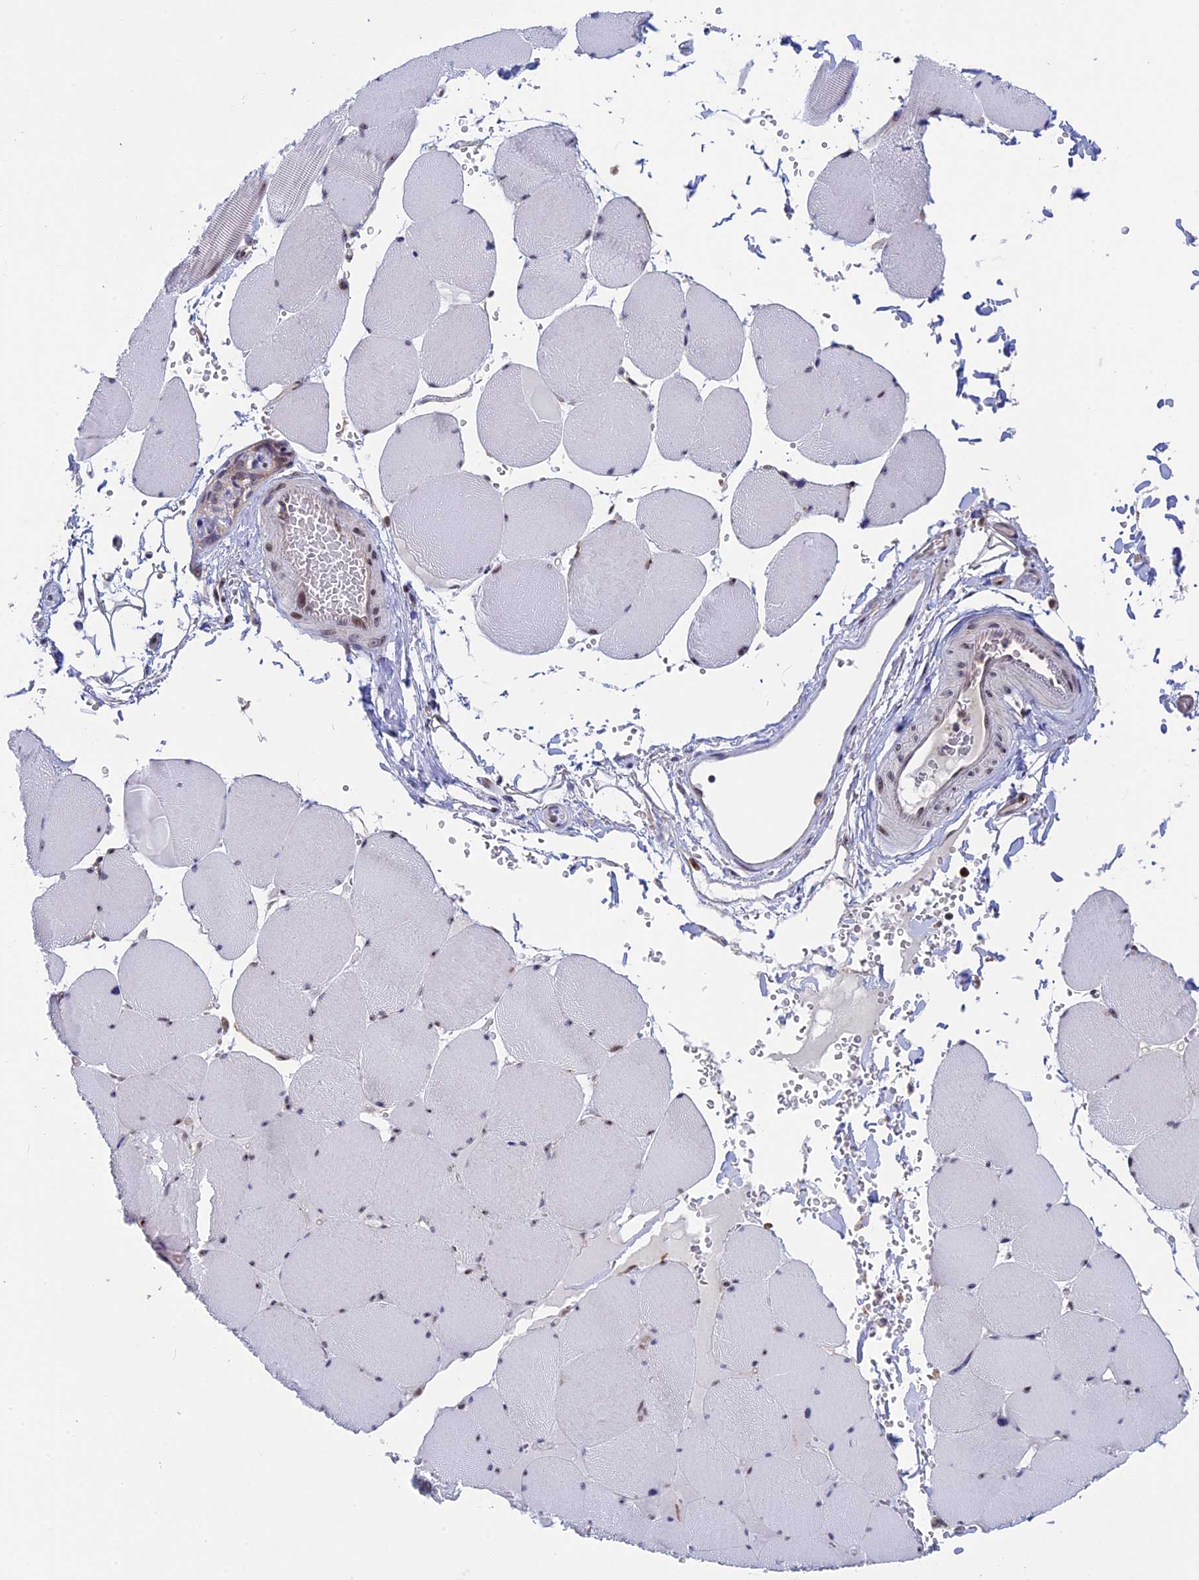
{"staining": {"intensity": "weak", "quantity": "25%-75%", "location": "nuclear"}, "tissue": "skeletal muscle", "cell_type": "Myocytes", "image_type": "normal", "snomed": [{"axis": "morphology", "description": "Normal tissue, NOS"}, {"axis": "topography", "description": "Skeletal muscle"}, {"axis": "topography", "description": "Head-Neck"}], "caption": "DAB (3,3'-diaminobenzidine) immunohistochemical staining of benign skeletal muscle shows weak nuclear protein staining in about 25%-75% of myocytes.", "gene": "CCDC86", "patient": {"sex": "male", "age": 66}}